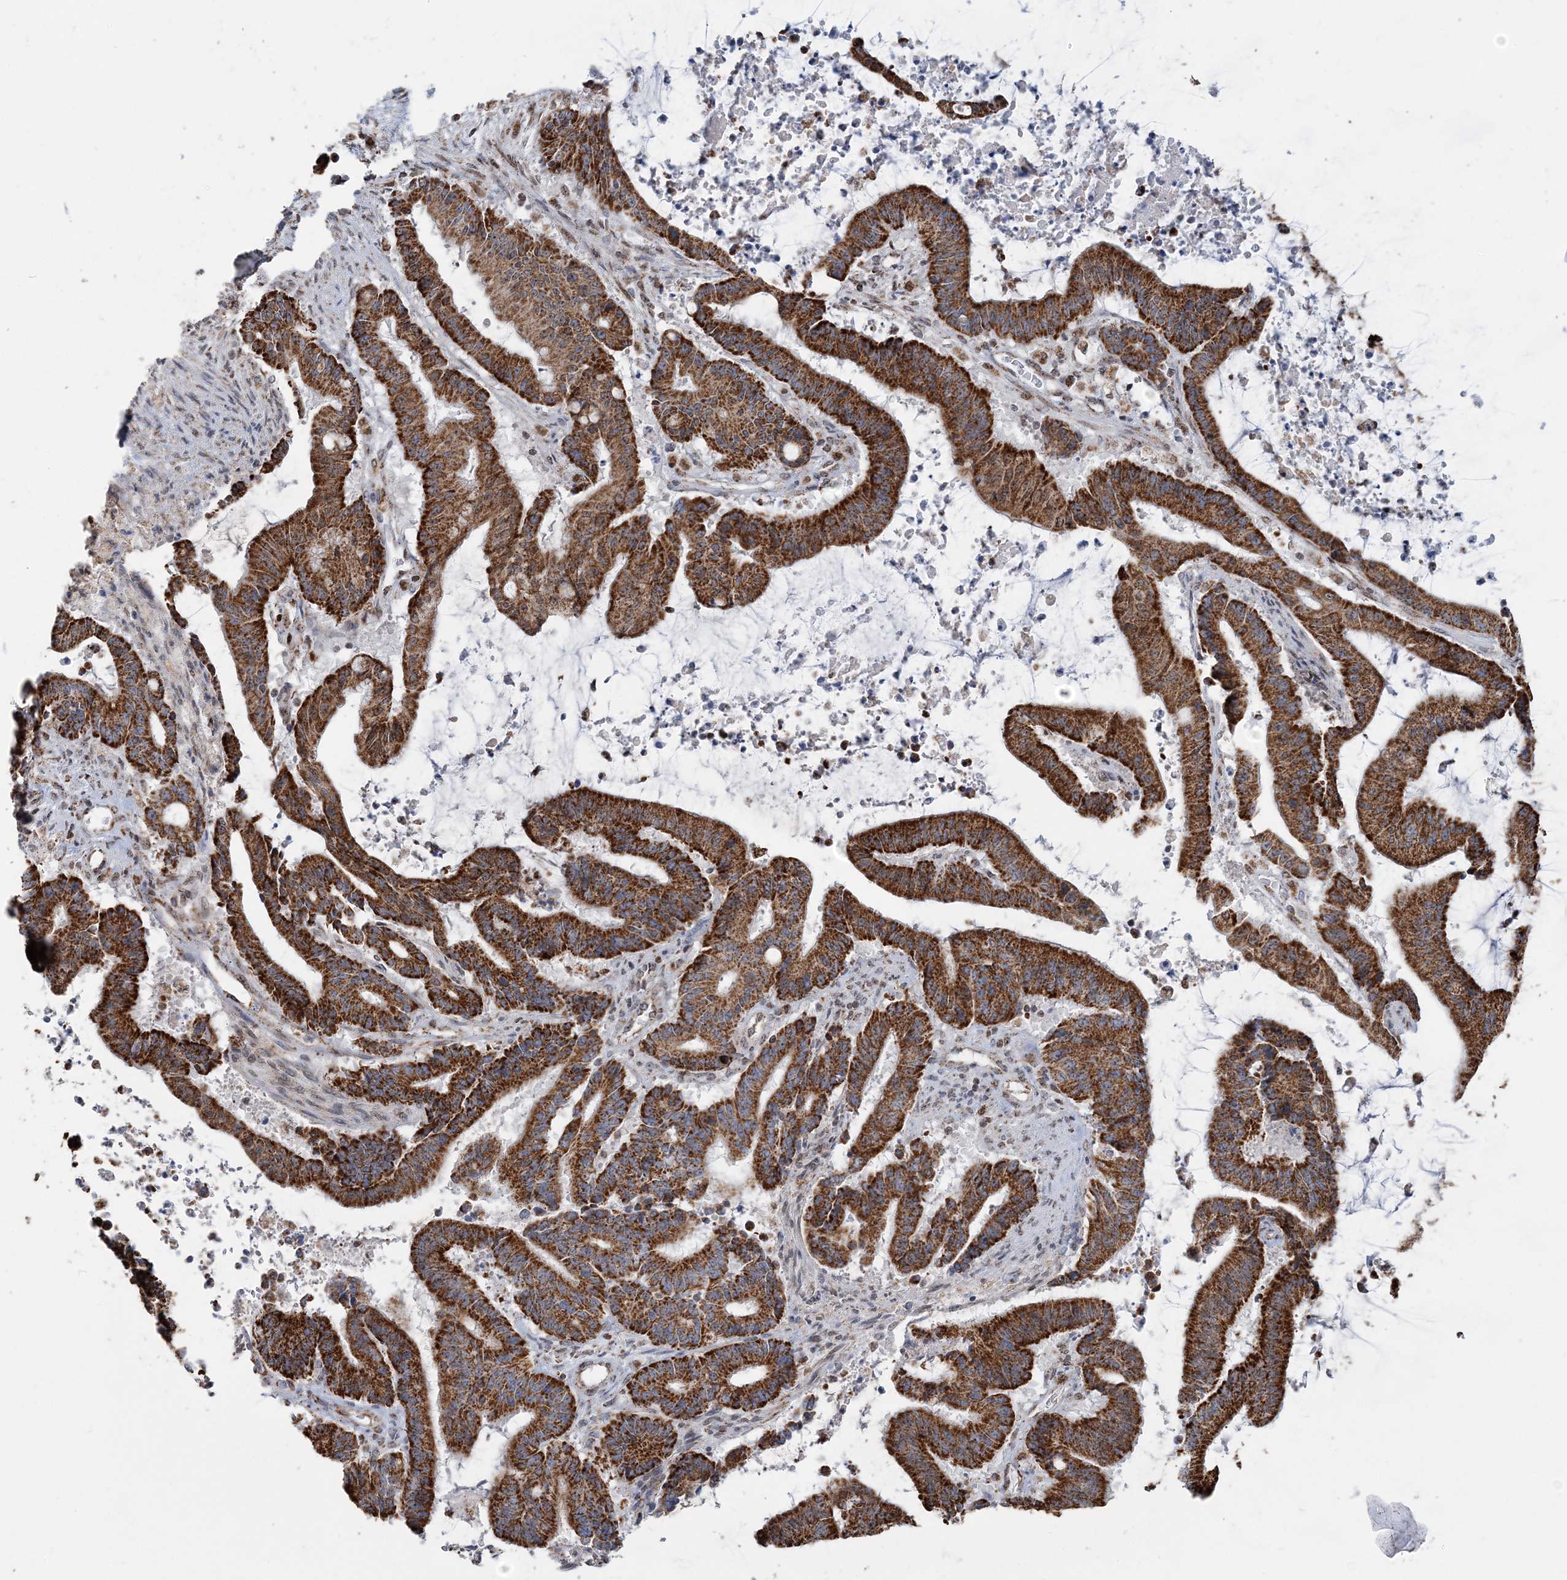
{"staining": {"intensity": "strong", "quantity": ">75%", "location": "cytoplasmic/membranous"}, "tissue": "liver cancer", "cell_type": "Tumor cells", "image_type": "cancer", "snomed": [{"axis": "morphology", "description": "Normal tissue, NOS"}, {"axis": "morphology", "description": "Cholangiocarcinoma"}, {"axis": "topography", "description": "Liver"}, {"axis": "topography", "description": "Peripheral nerve tissue"}], "caption": "Liver cancer stained for a protein (brown) displays strong cytoplasmic/membranous positive expression in about >75% of tumor cells.", "gene": "SUCLG1", "patient": {"sex": "female", "age": 73}}